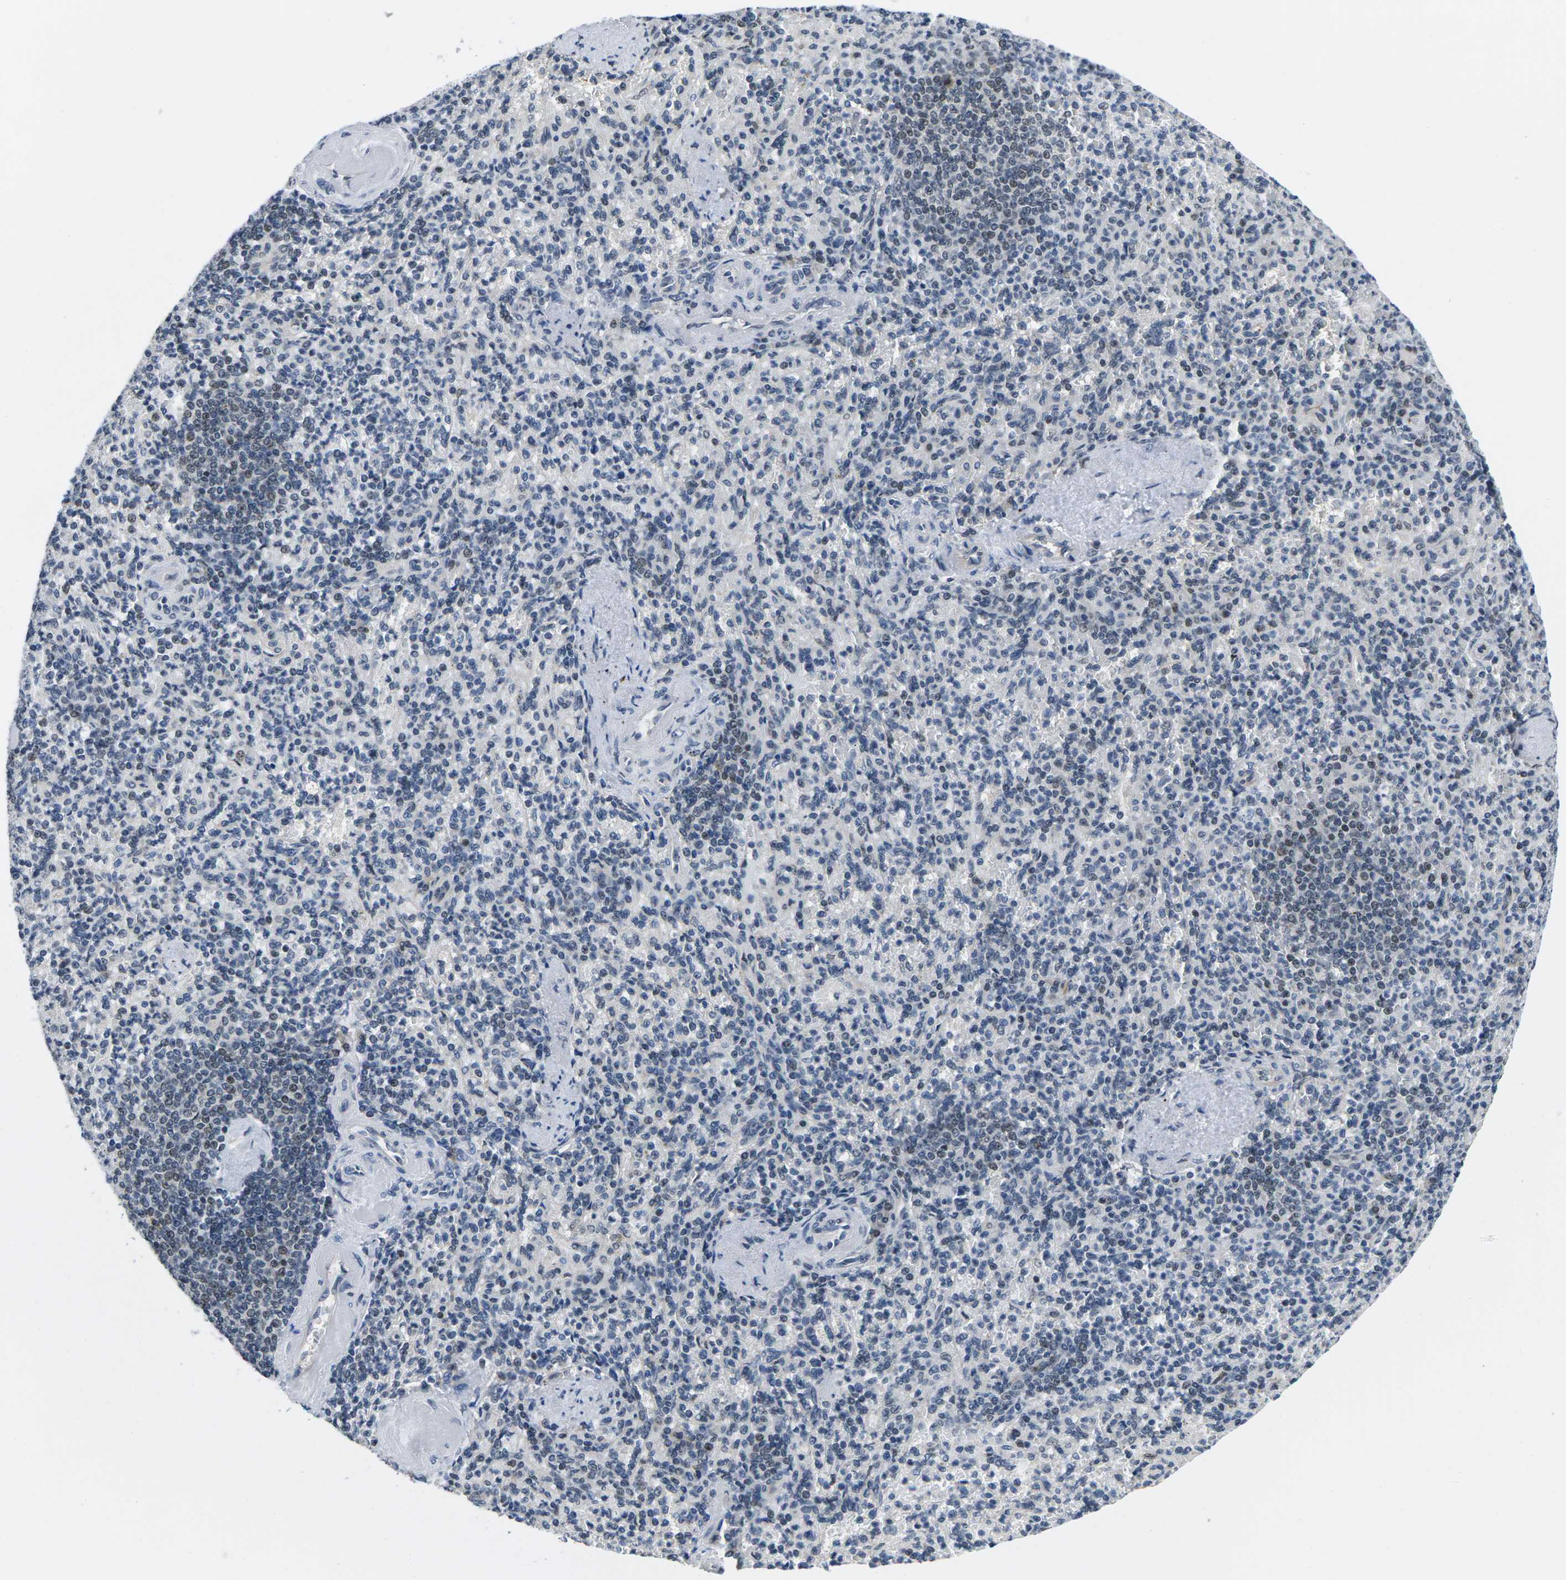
{"staining": {"intensity": "weak", "quantity": "<25%", "location": "nuclear"}, "tissue": "spleen", "cell_type": "Cells in red pulp", "image_type": "normal", "snomed": [{"axis": "morphology", "description": "Normal tissue, NOS"}, {"axis": "topography", "description": "Spleen"}], "caption": "Spleen stained for a protein using IHC demonstrates no staining cells in red pulp.", "gene": "NSRP1", "patient": {"sex": "female", "age": 74}}